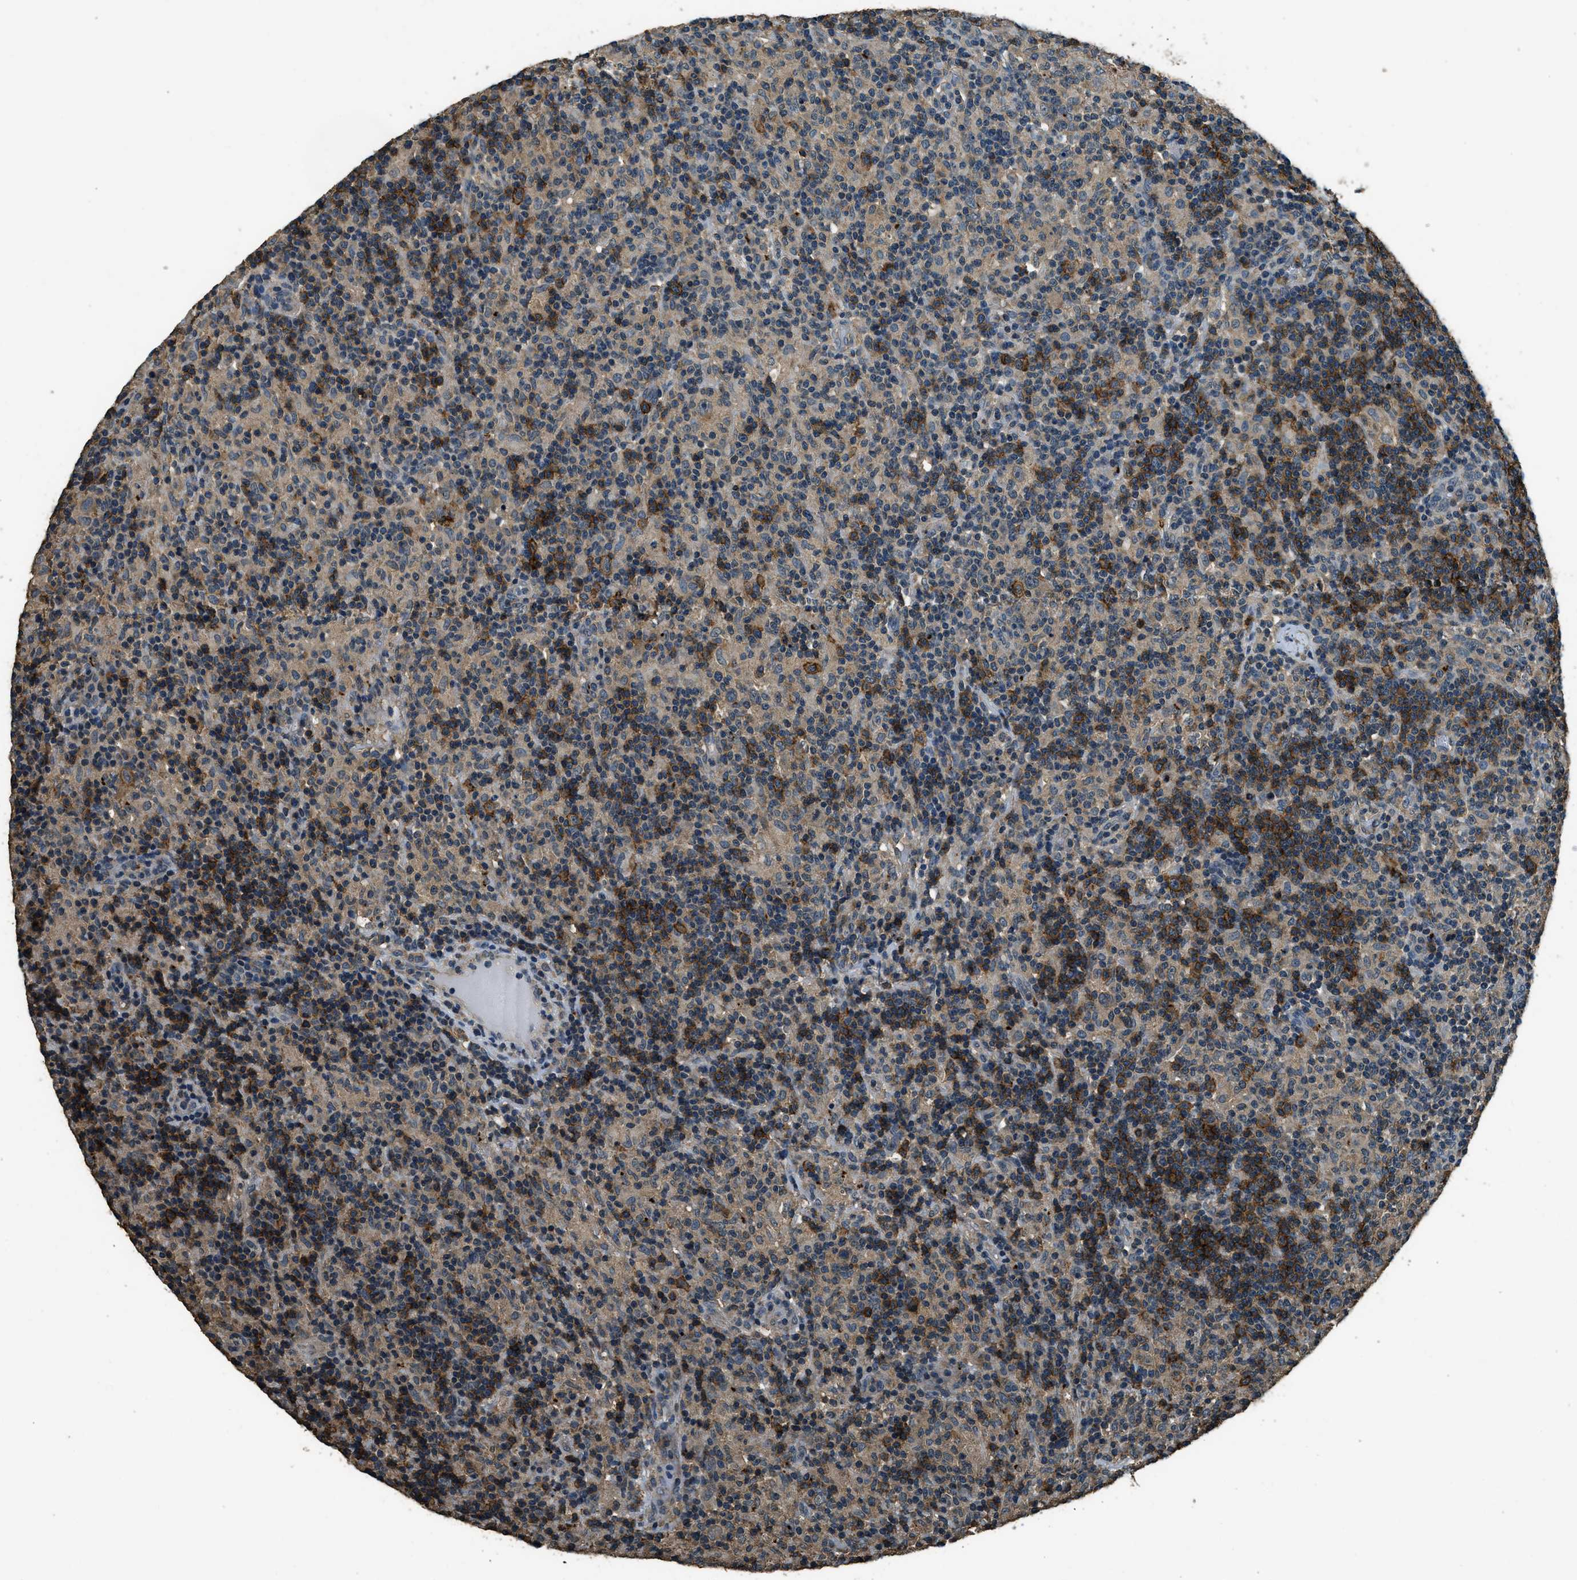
{"staining": {"intensity": "weak", "quantity": ">75%", "location": "cytoplasmic/membranous"}, "tissue": "lymphoma", "cell_type": "Tumor cells", "image_type": "cancer", "snomed": [{"axis": "morphology", "description": "Hodgkin's disease, NOS"}, {"axis": "topography", "description": "Lymph node"}], "caption": "Weak cytoplasmic/membranous protein expression is appreciated in approximately >75% of tumor cells in Hodgkin's disease.", "gene": "SALL3", "patient": {"sex": "male", "age": 70}}